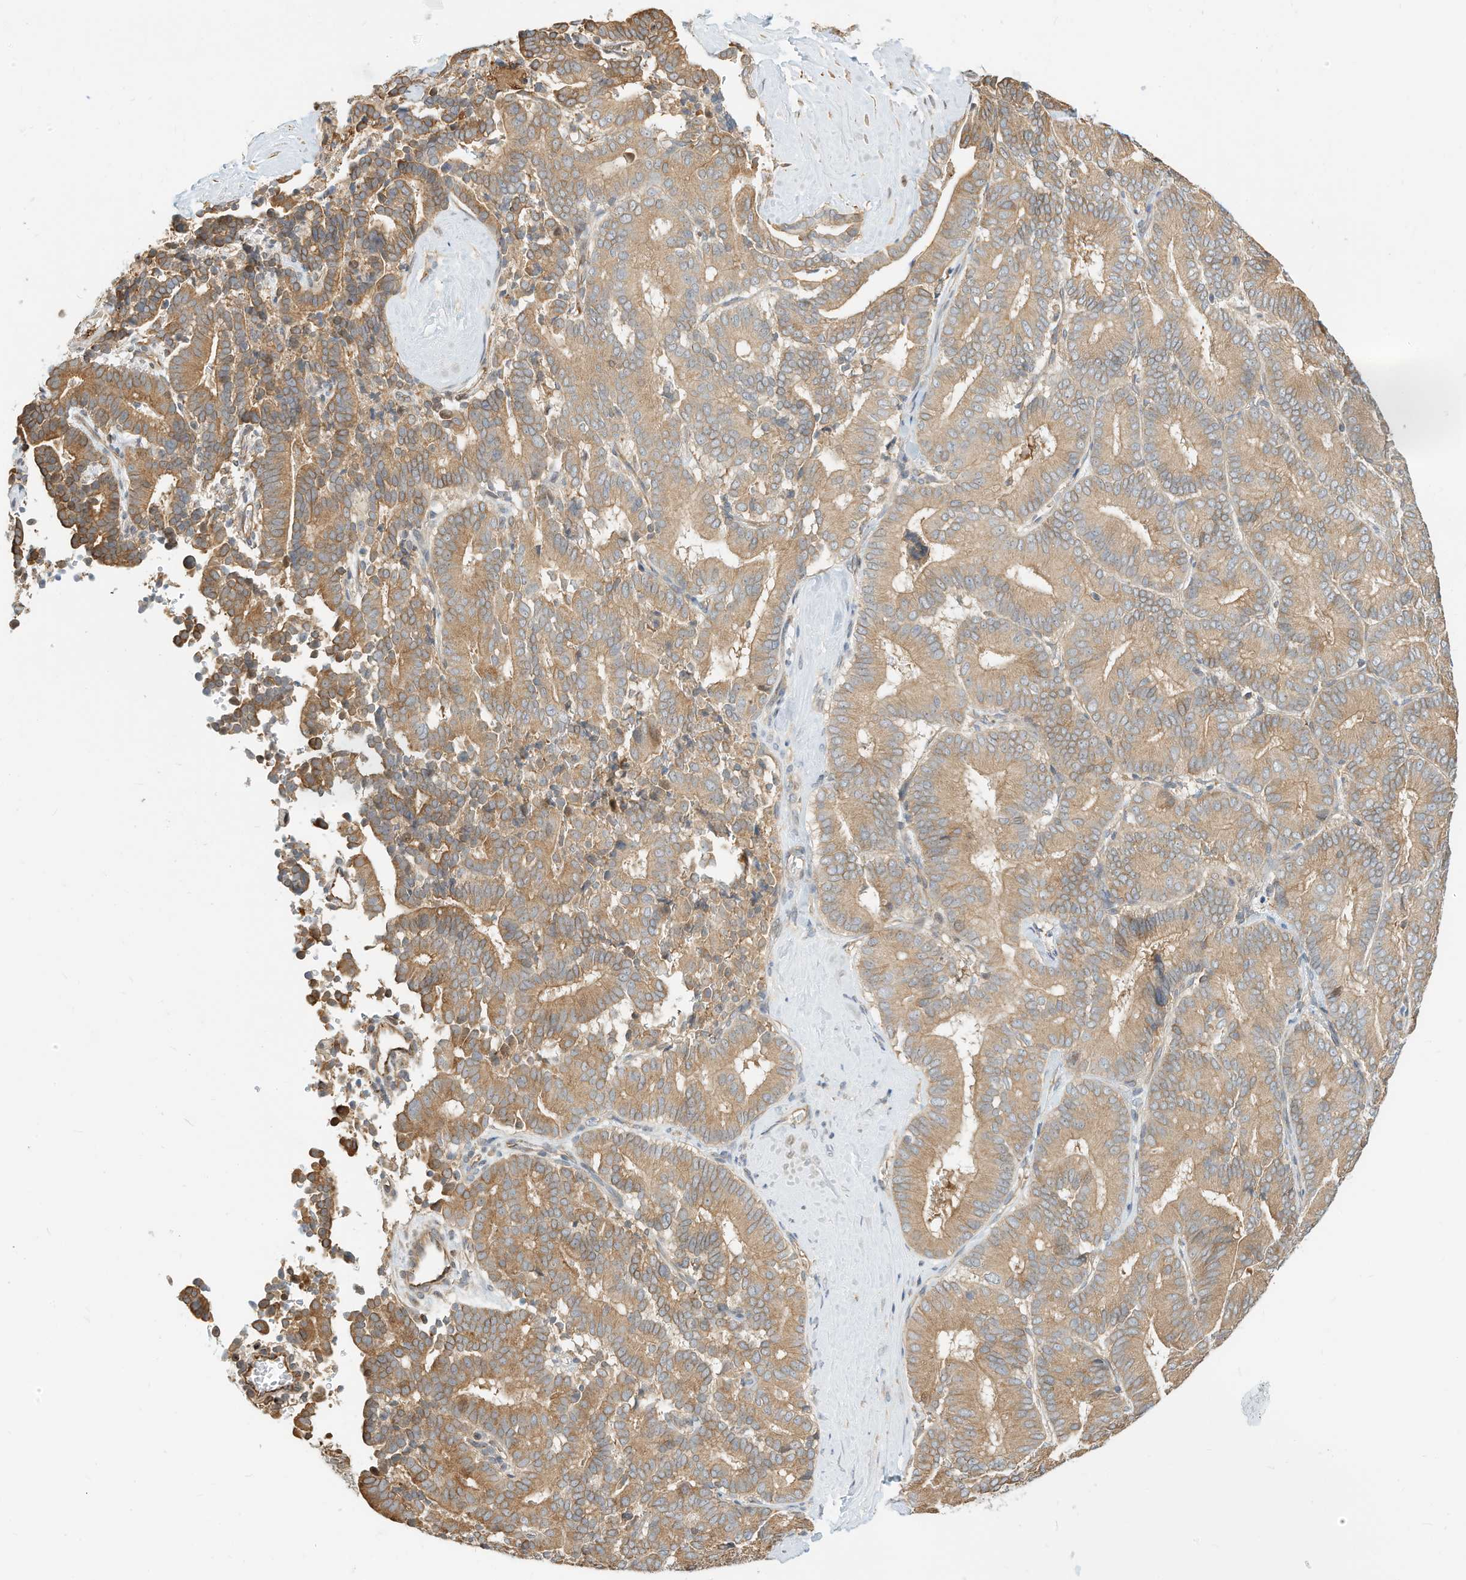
{"staining": {"intensity": "moderate", "quantity": ">75%", "location": "cytoplasmic/membranous"}, "tissue": "liver cancer", "cell_type": "Tumor cells", "image_type": "cancer", "snomed": [{"axis": "morphology", "description": "Cholangiocarcinoma"}, {"axis": "topography", "description": "Liver"}], "caption": "Approximately >75% of tumor cells in cholangiocarcinoma (liver) demonstrate moderate cytoplasmic/membranous protein positivity as visualized by brown immunohistochemical staining.", "gene": "OFD1", "patient": {"sex": "female", "age": 75}}